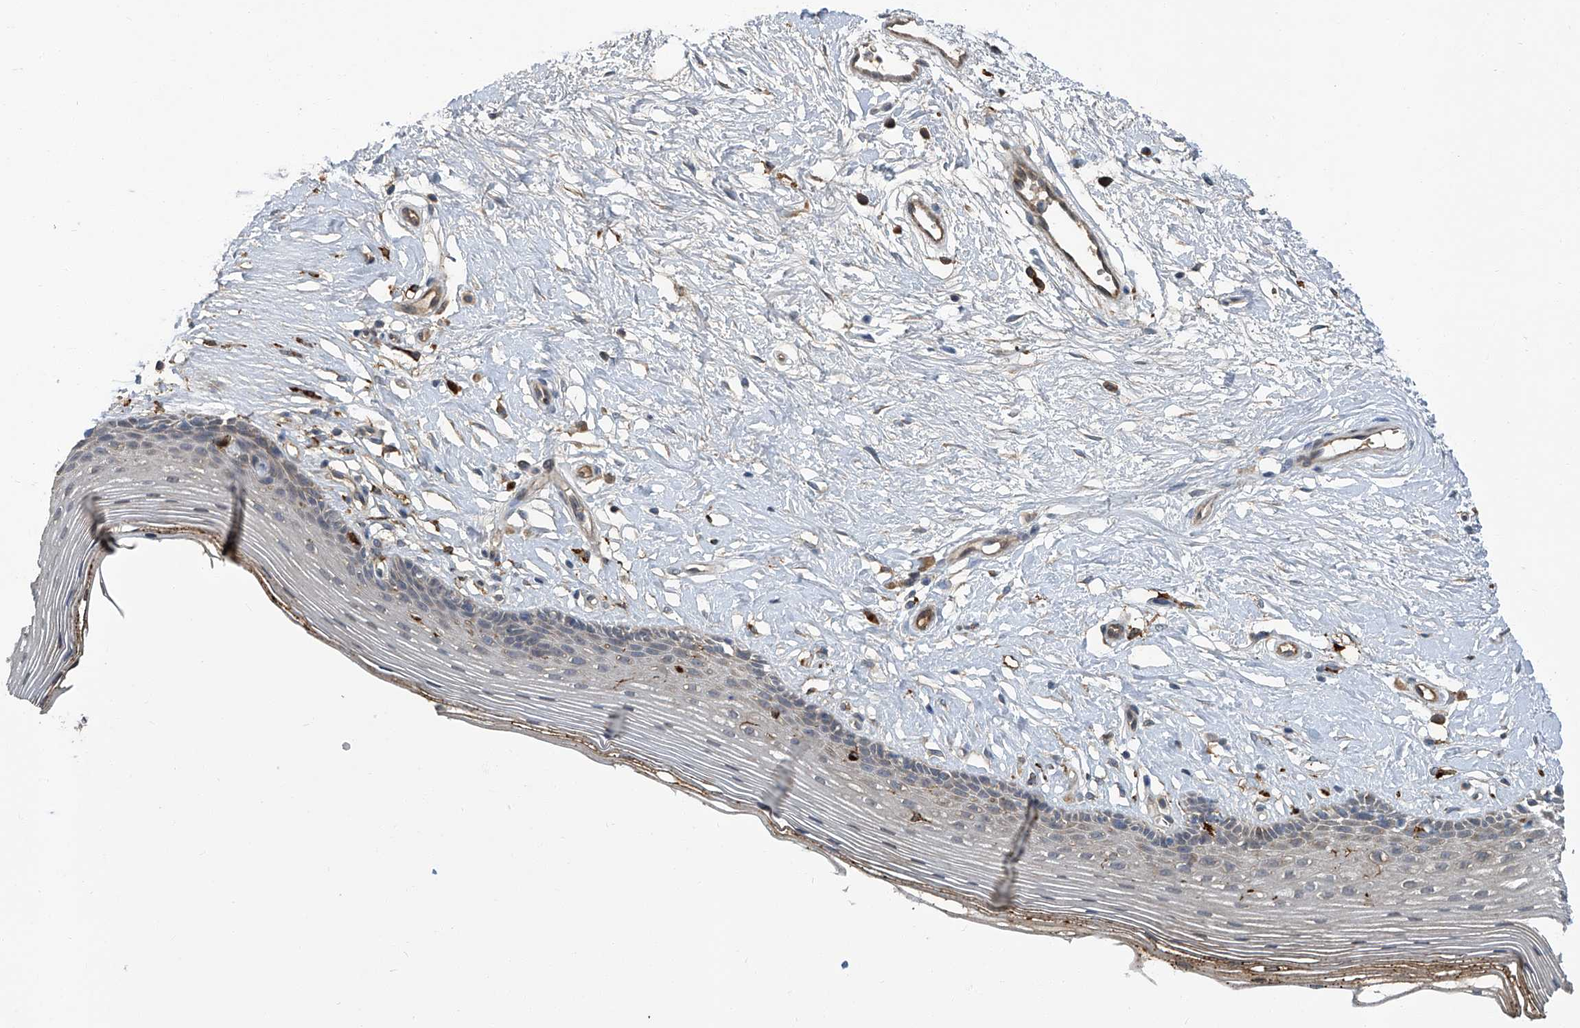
{"staining": {"intensity": "weak", "quantity": "<25%", "location": "cytoplasmic/membranous"}, "tissue": "vagina", "cell_type": "Squamous epithelial cells", "image_type": "normal", "snomed": [{"axis": "morphology", "description": "Normal tissue, NOS"}, {"axis": "topography", "description": "Vagina"}], "caption": "Immunohistochemical staining of unremarkable human vagina demonstrates no significant staining in squamous epithelial cells.", "gene": "FAM167A", "patient": {"sex": "female", "age": 46}}